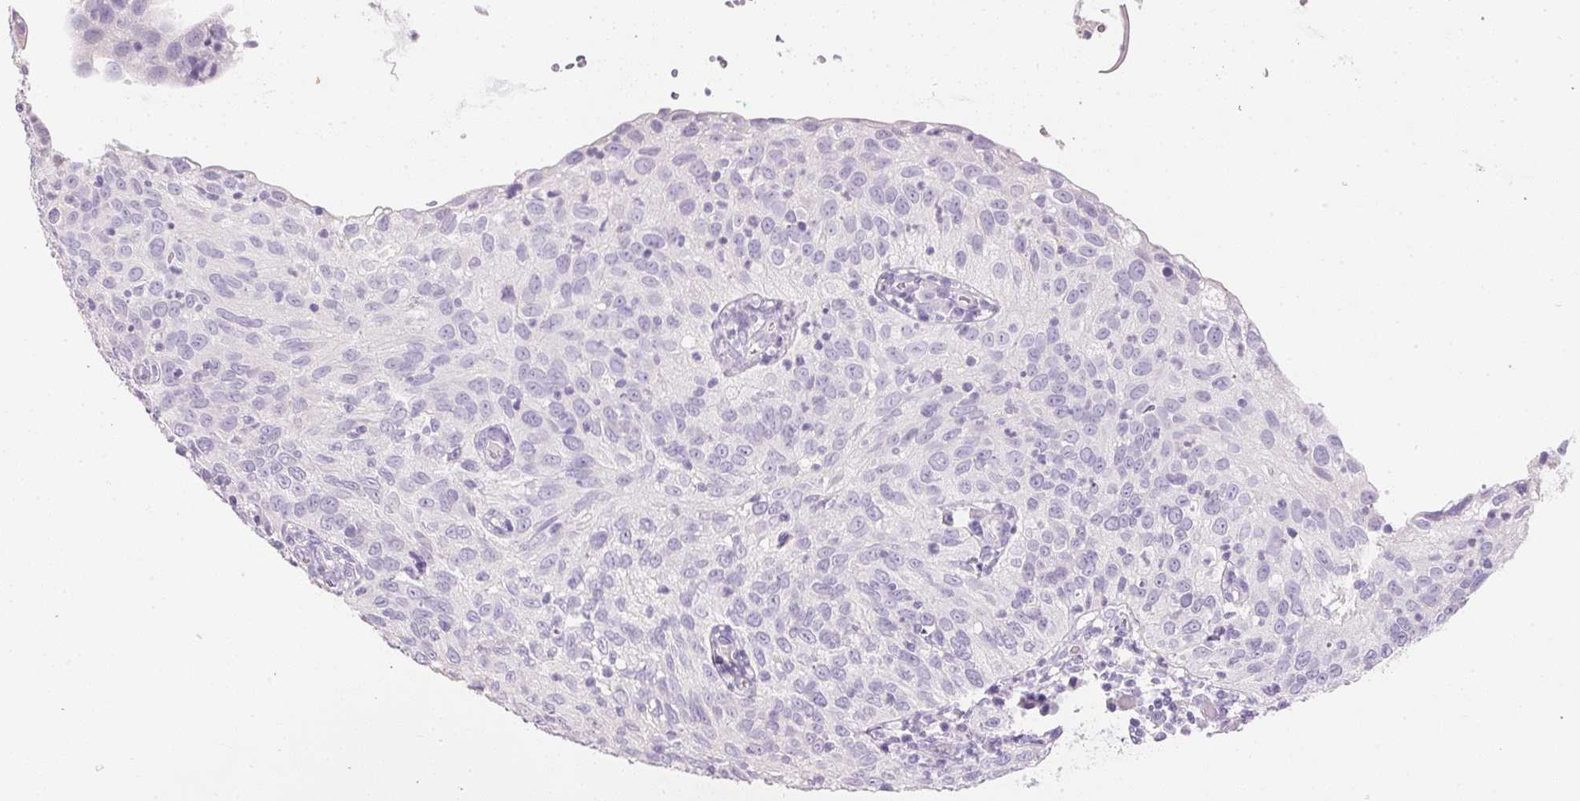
{"staining": {"intensity": "negative", "quantity": "none", "location": "none"}, "tissue": "cervical cancer", "cell_type": "Tumor cells", "image_type": "cancer", "snomed": [{"axis": "morphology", "description": "Squamous cell carcinoma, NOS"}, {"axis": "topography", "description": "Cervix"}], "caption": "Cervical squamous cell carcinoma was stained to show a protein in brown. There is no significant expression in tumor cells. Brightfield microscopy of immunohistochemistry stained with DAB (brown) and hematoxylin (blue), captured at high magnification.", "gene": "KCNE2", "patient": {"sex": "female", "age": 52}}